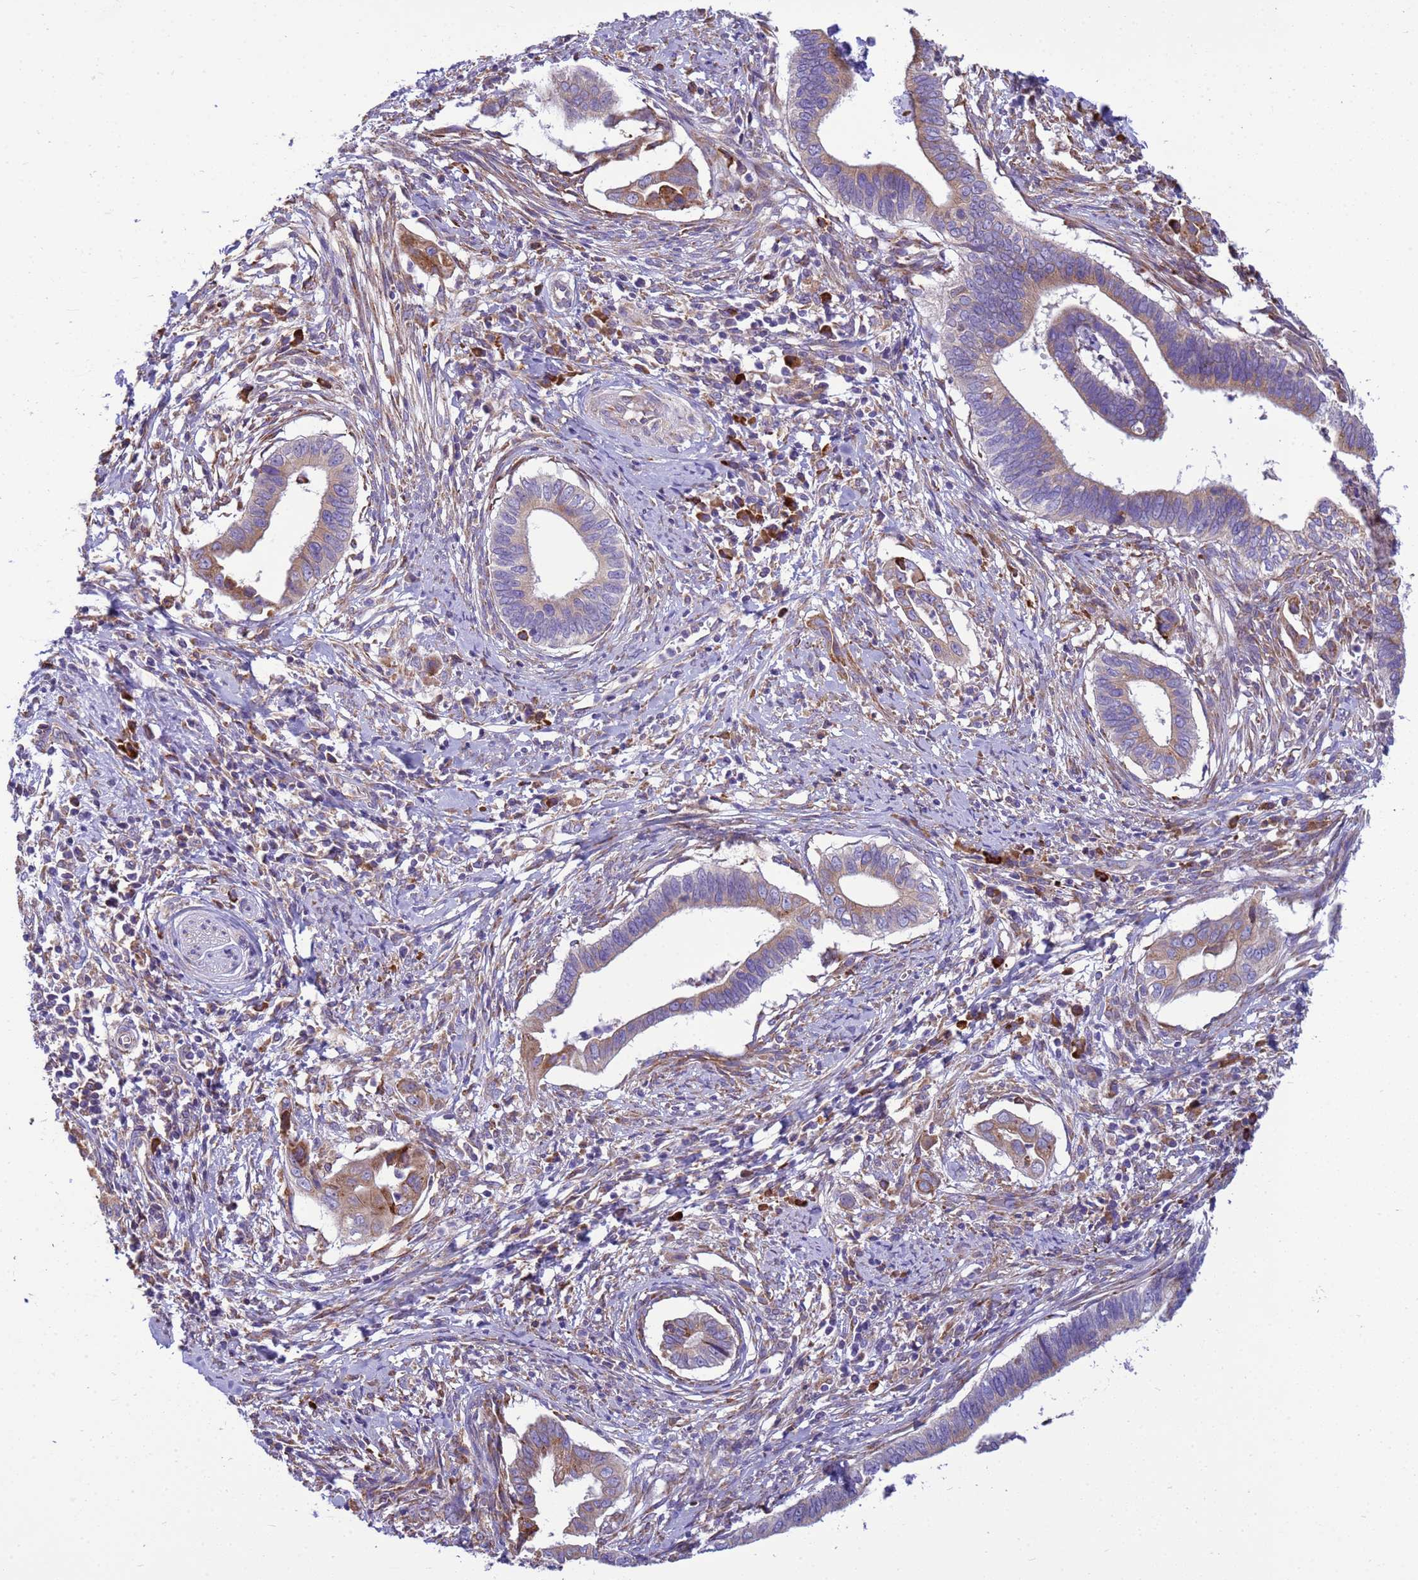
{"staining": {"intensity": "moderate", "quantity": "25%-75%", "location": "cytoplasmic/membranous"}, "tissue": "cervical cancer", "cell_type": "Tumor cells", "image_type": "cancer", "snomed": [{"axis": "morphology", "description": "Adenocarcinoma, NOS"}, {"axis": "topography", "description": "Cervix"}], "caption": "Immunohistochemistry (IHC) (DAB) staining of adenocarcinoma (cervical) shows moderate cytoplasmic/membranous protein expression in approximately 25%-75% of tumor cells.", "gene": "THAP5", "patient": {"sex": "female", "age": 42}}